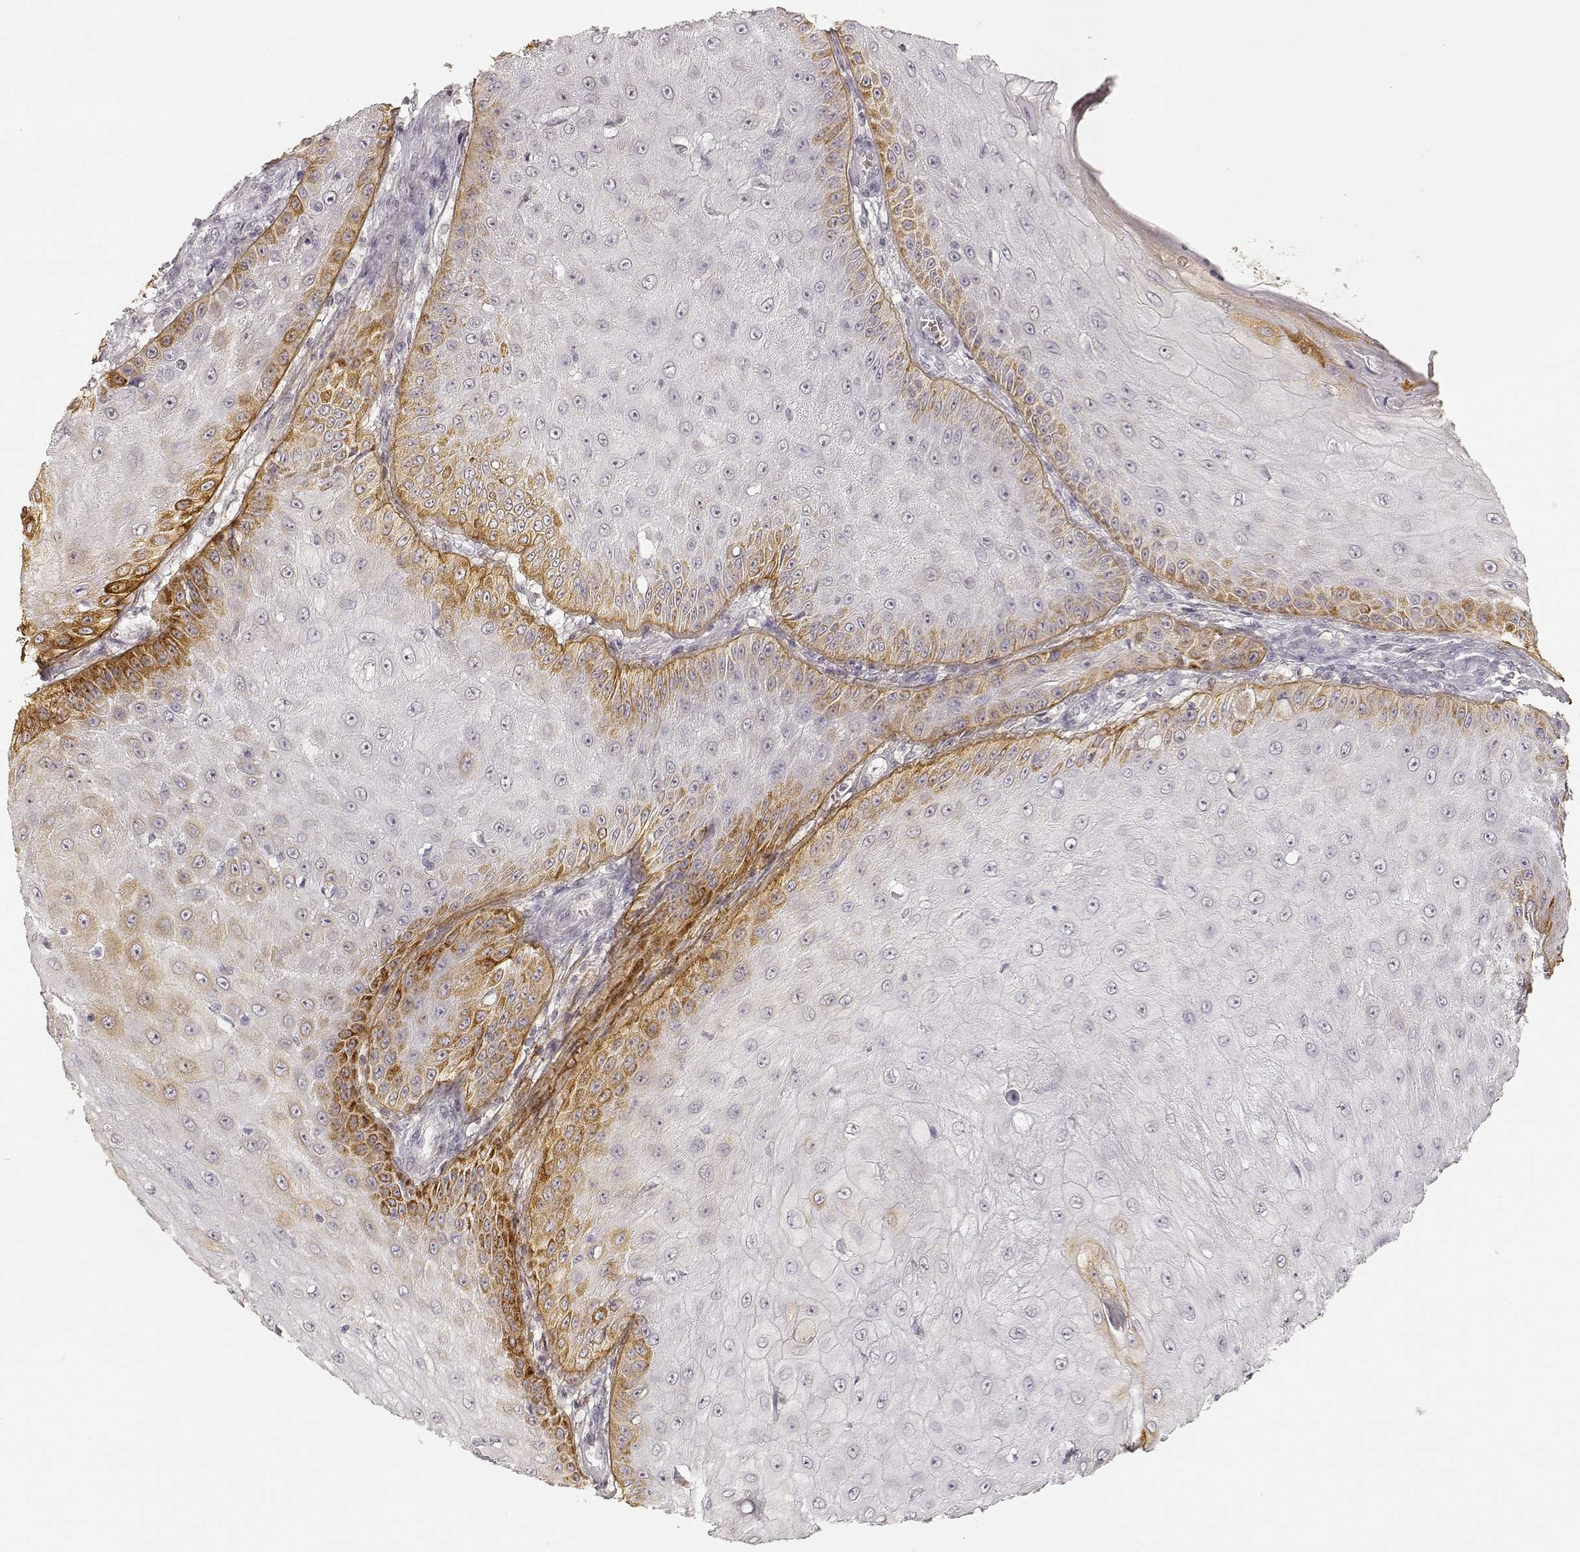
{"staining": {"intensity": "moderate", "quantity": "25%-75%", "location": "cytoplasmic/membranous"}, "tissue": "skin cancer", "cell_type": "Tumor cells", "image_type": "cancer", "snomed": [{"axis": "morphology", "description": "Squamous cell carcinoma, NOS"}, {"axis": "topography", "description": "Skin"}], "caption": "IHC image of neoplastic tissue: human squamous cell carcinoma (skin) stained using immunohistochemistry shows medium levels of moderate protein expression localized specifically in the cytoplasmic/membranous of tumor cells, appearing as a cytoplasmic/membranous brown color.", "gene": "LAMC2", "patient": {"sex": "male", "age": 70}}